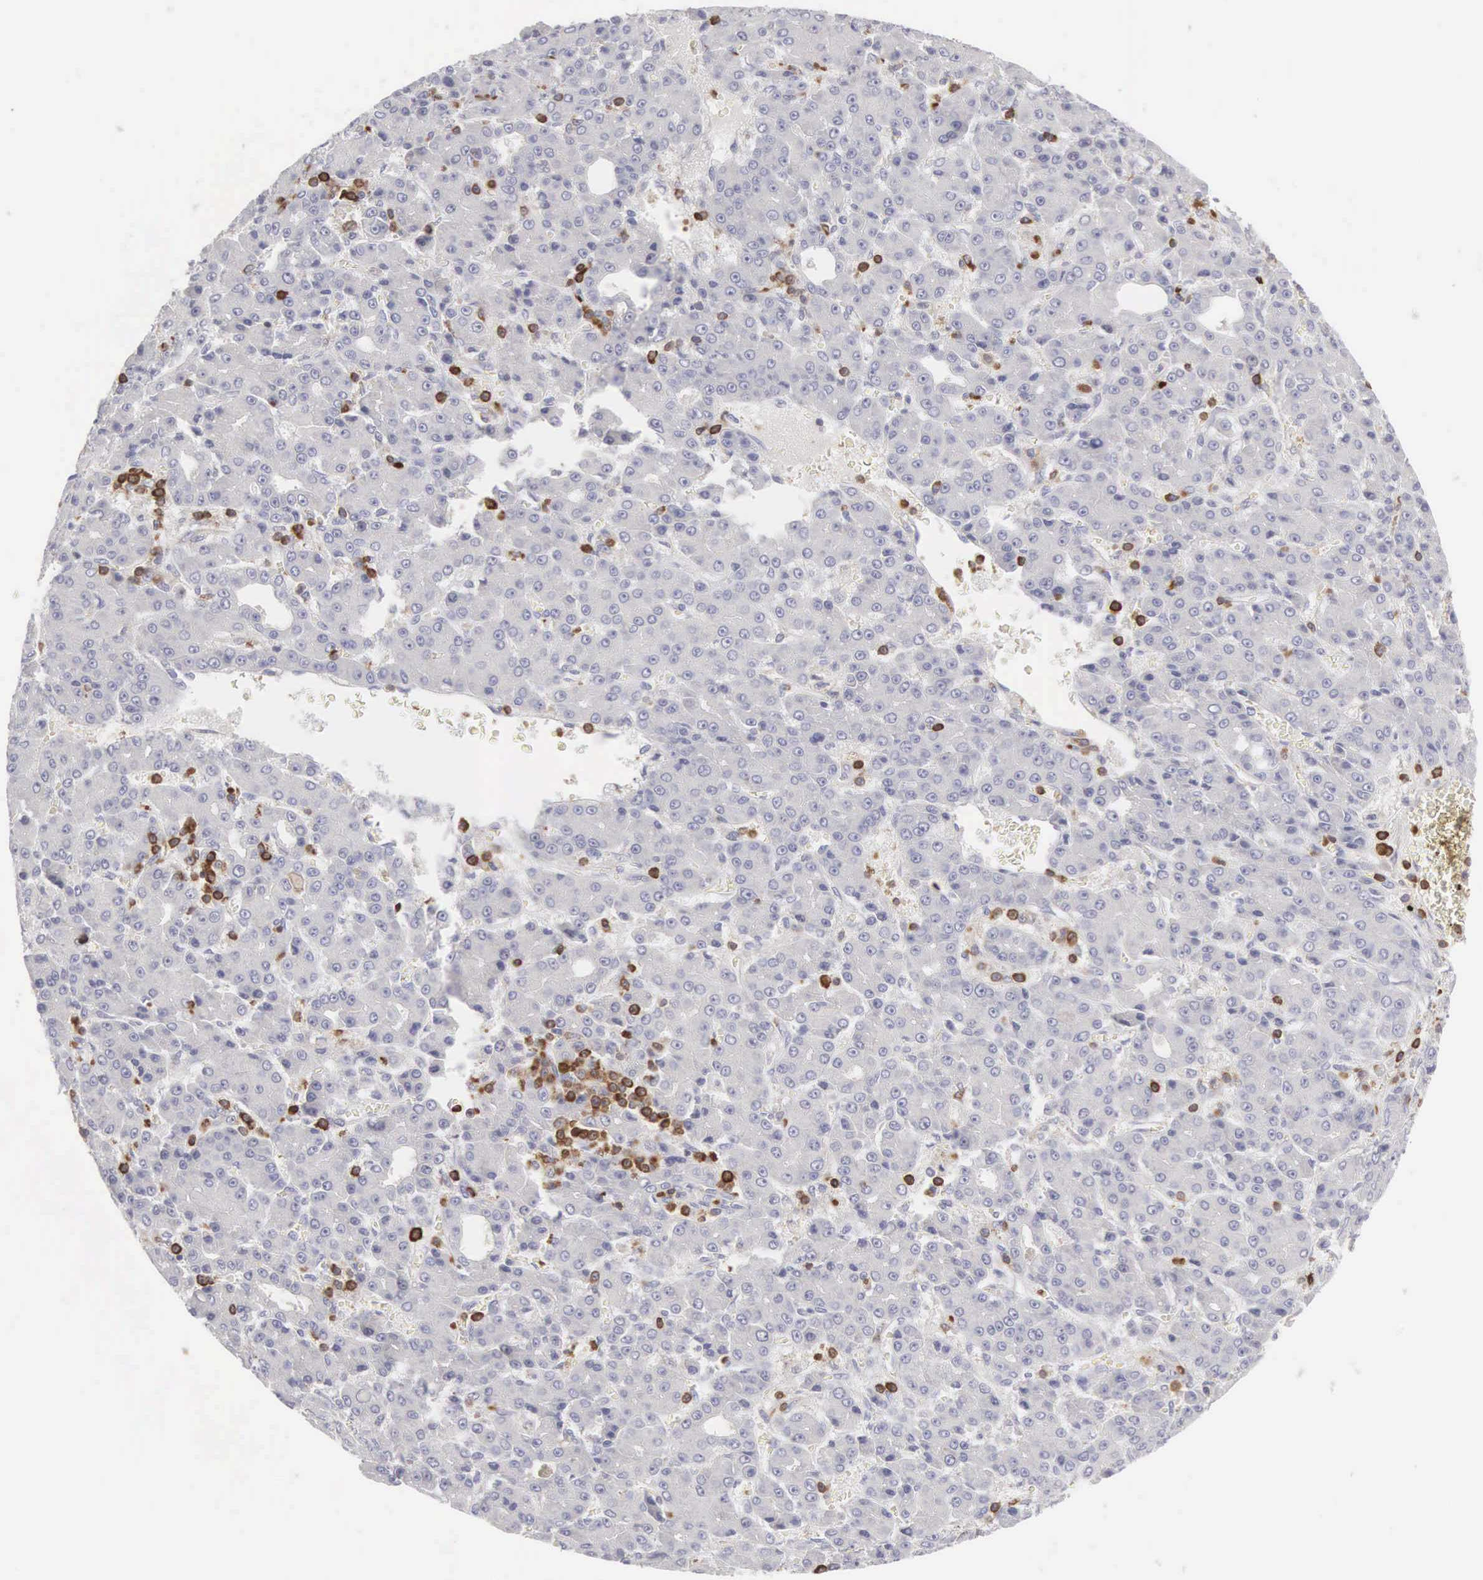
{"staining": {"intensity": "negative", "quantity": "none", "location": "none"}, "tissue": "liver cancer", "cell_type": "Tumor cells", "image_type": "cancer", "snomed": [{"axis": "morphology", "description": "Carcinoma, Hepatocellular, NOS"}, {"axis": "topography", "description": "Liver"}], "caption": "Immunohistochemistry (IHC) histopathology image of neoplastic tissue: human hepatocellular carcinoma (liver) stained with DAB (3,3'-diaminobenzidine) reveals no significant protein positivity in tumor cells. Nuclei are stained in blue.", "gene": "SH3BP1", "patient": {"sex": "male", "age": 69}}